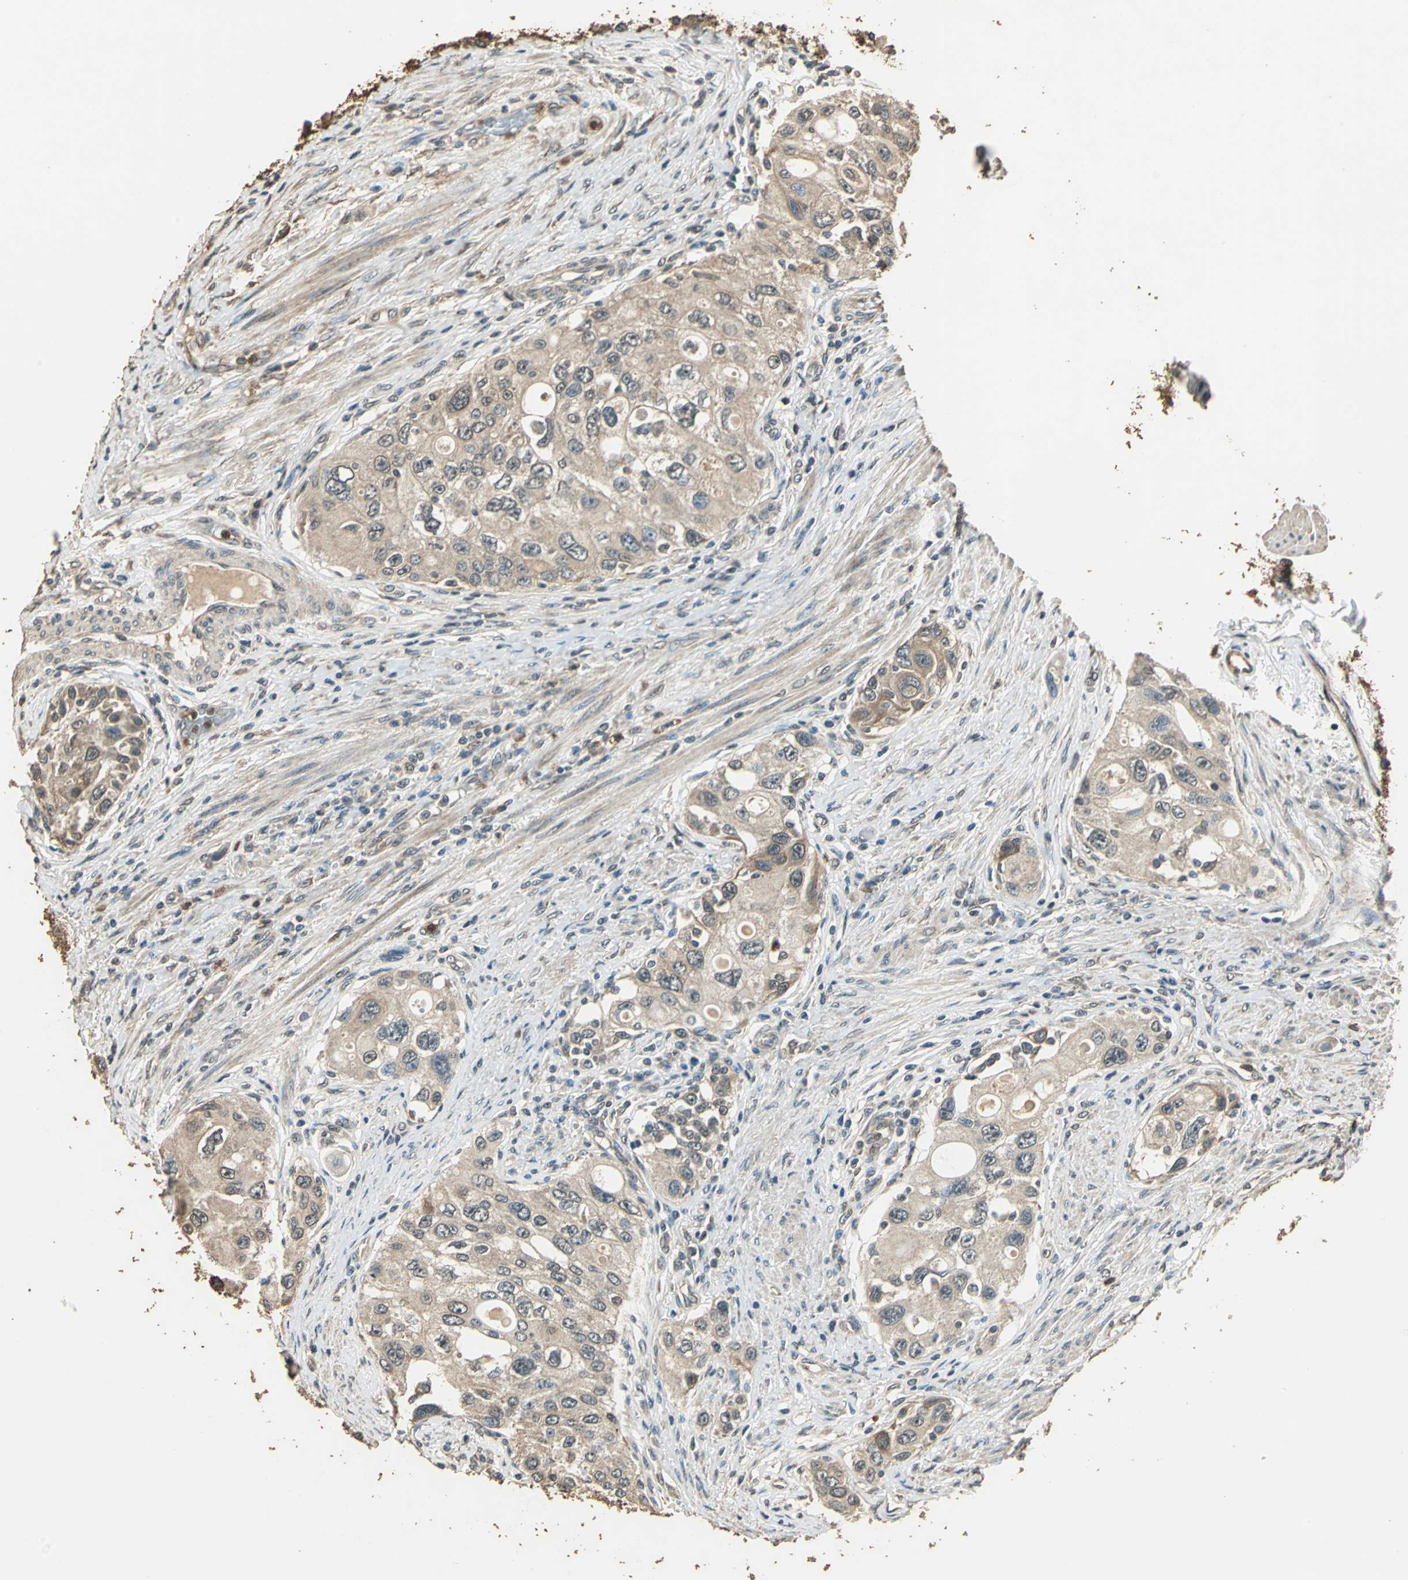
{"staining": {"intensity": "weak", "quantity": ">75%", "location": "cytoplasmic/membranous"}, "tissue": "urothelial cancer", "cell_type": "Tumor cells", "image_type": "cancer", "snomed": [{"axis": "morphology", "description": "Urothelial carcinoma, High grade"}, {"axis": "topography", "description": "Urinary bladder"}], "caption": "Protein analysis of urothelial cancer tissue demonstrates weak cytoplasmic/membranous positivity in approximately >75% of tumor cells.", "gene": "TMPRSS4", "patient": {"sex": "female", "age": 56}}